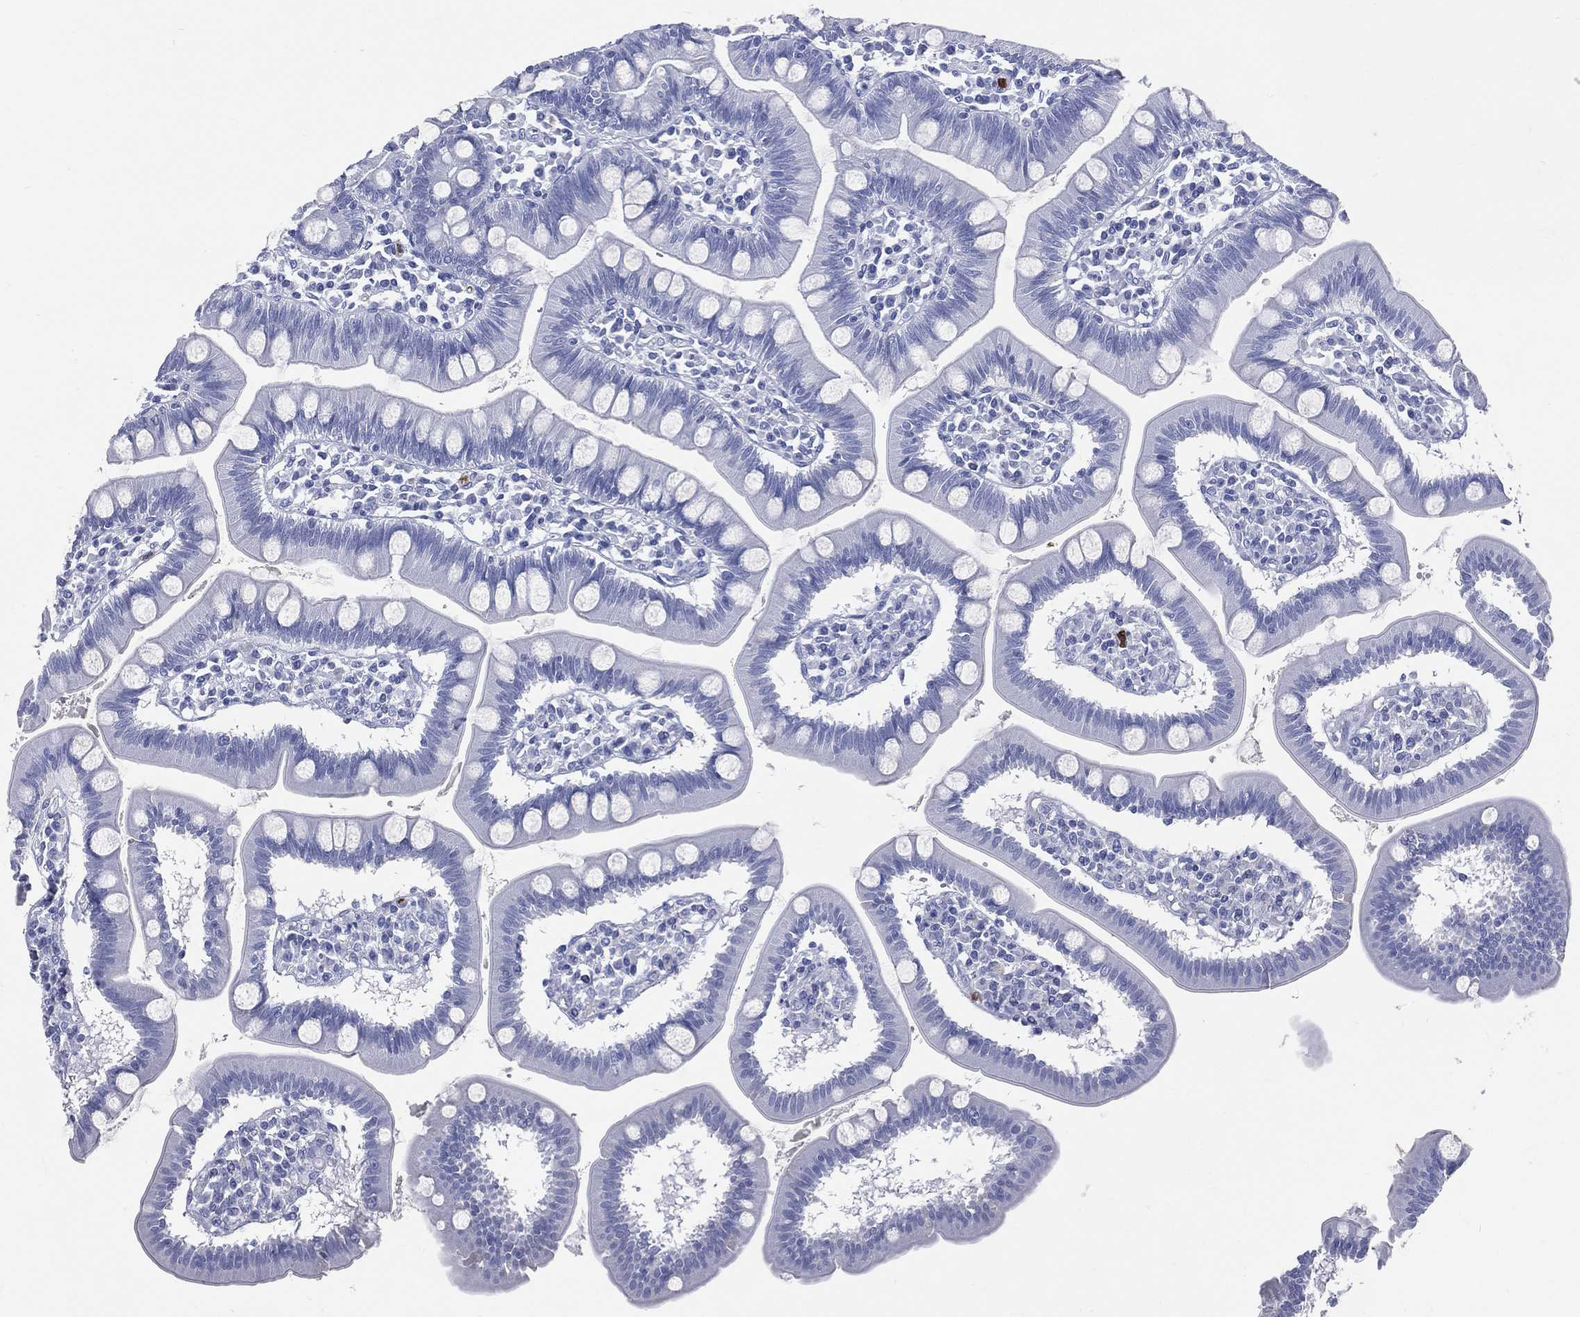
{"staining": {"intensity": "negative", "quantity": "none", "location": "none"}, "tissue": "small intestine", "cell_type": "Glandular cells", "image_type": "normal", "snomed": [{"axis": "morphology", "description": "Normal tissue, NOS"}, {"axis": "topography", "description": "Small intestine"}], "caption": "Immunohistochemical staining of normal human small intestine demonstrates no significant positivity in glandular cells.", "gene": "PGLYRP1", "patient": {"sex": "male", "age": 88}}